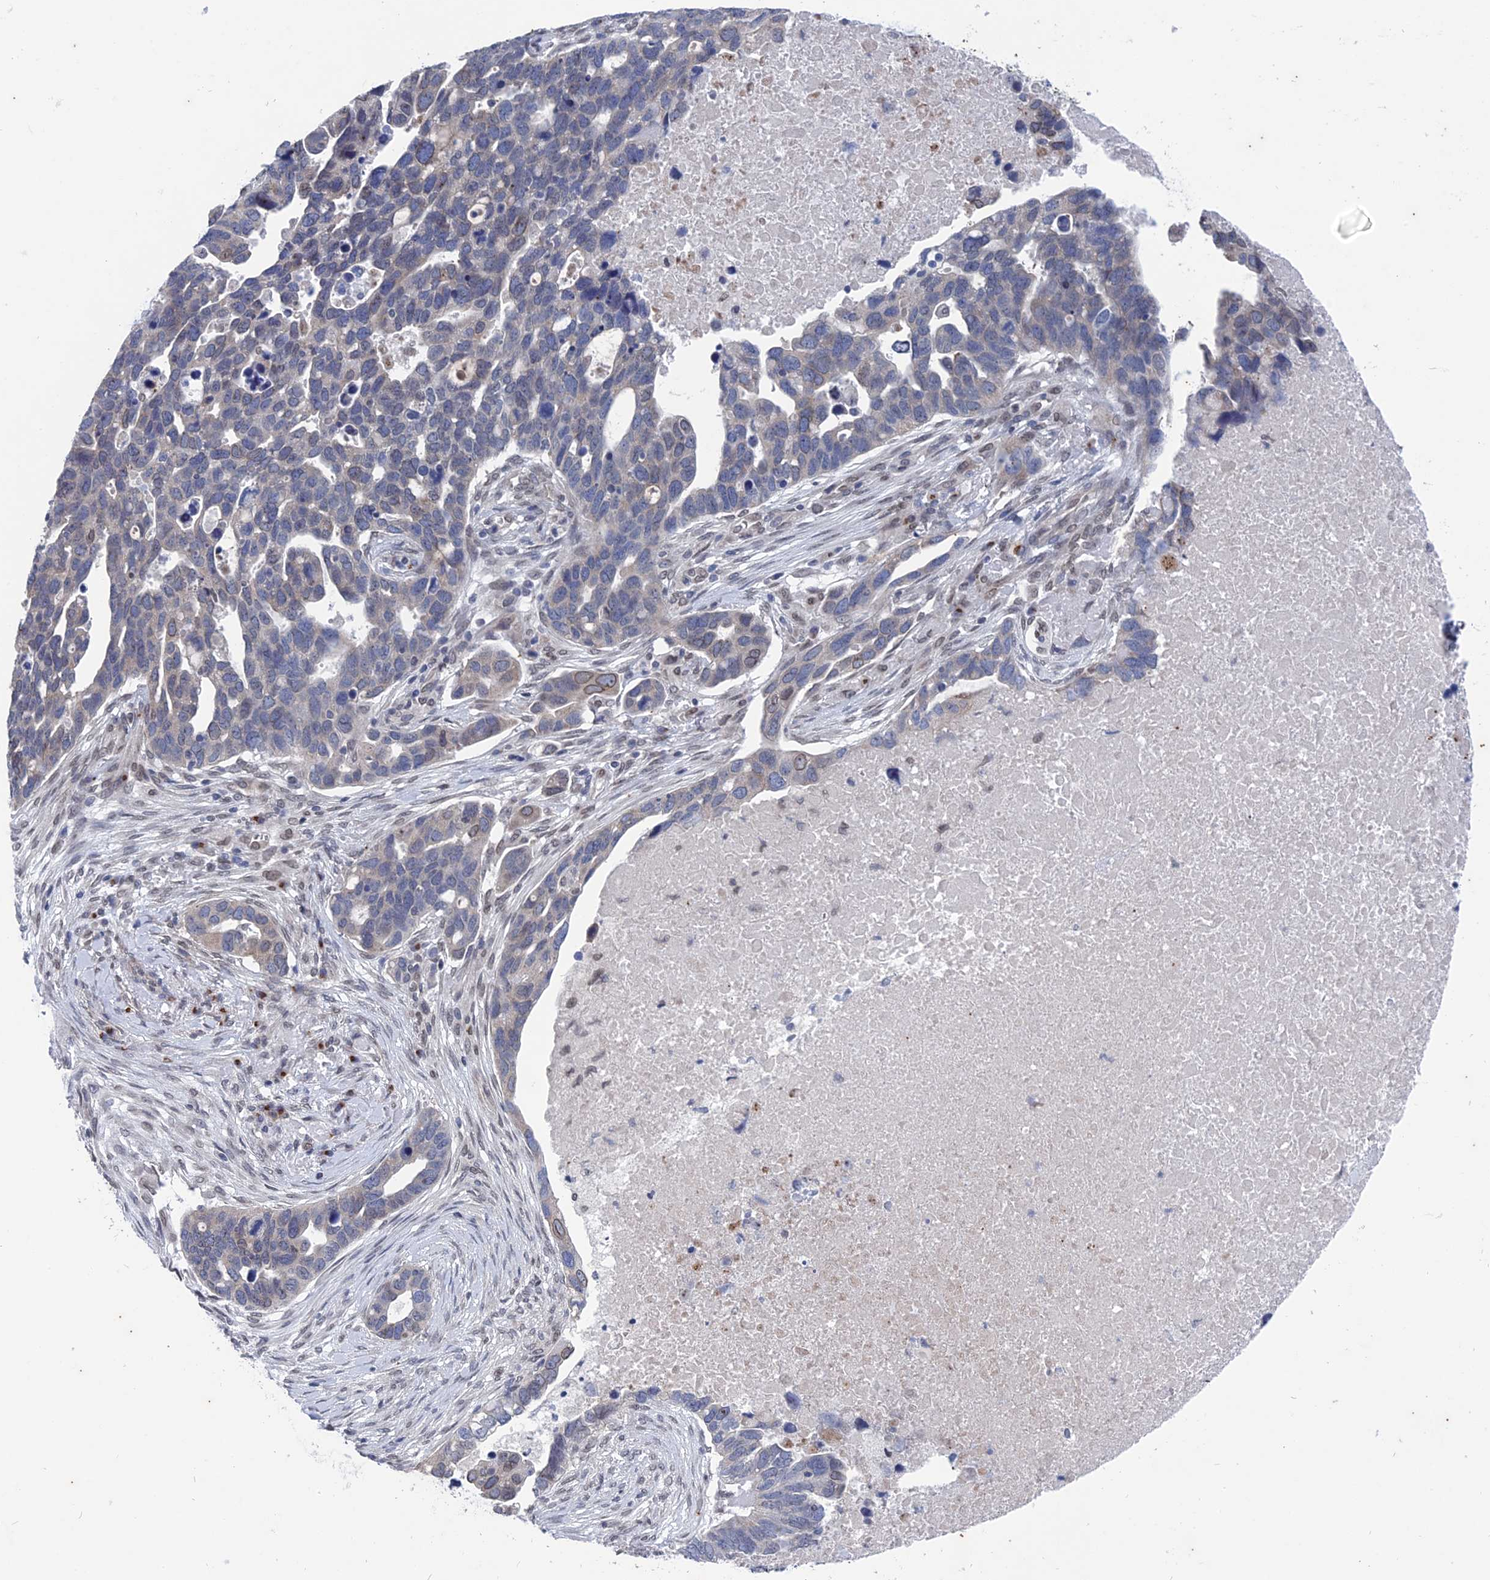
{"staining": {"intensity": "weak", "quantity": "<25%", "location": "cytoplasmic/membranous"}, "tissue": "ovarian cancer", "cell_type": "Tumor cells", "image_type": "cancer", "snomed": [{"axis": "morphology", "description": "Cystadenocarcinoma, serous, NOS"}, {"axis": "topography", "description": "Ovary"}], "caption": "A high-resolution histopathology image shows immunohistochemistry (IHC) staining of serous cystadenocarcinoma (ovarian), which exhibits no significant positivity in tumor cells.", "gene": "MTRF1", "patient": {"sex": "female", "age": 54}}